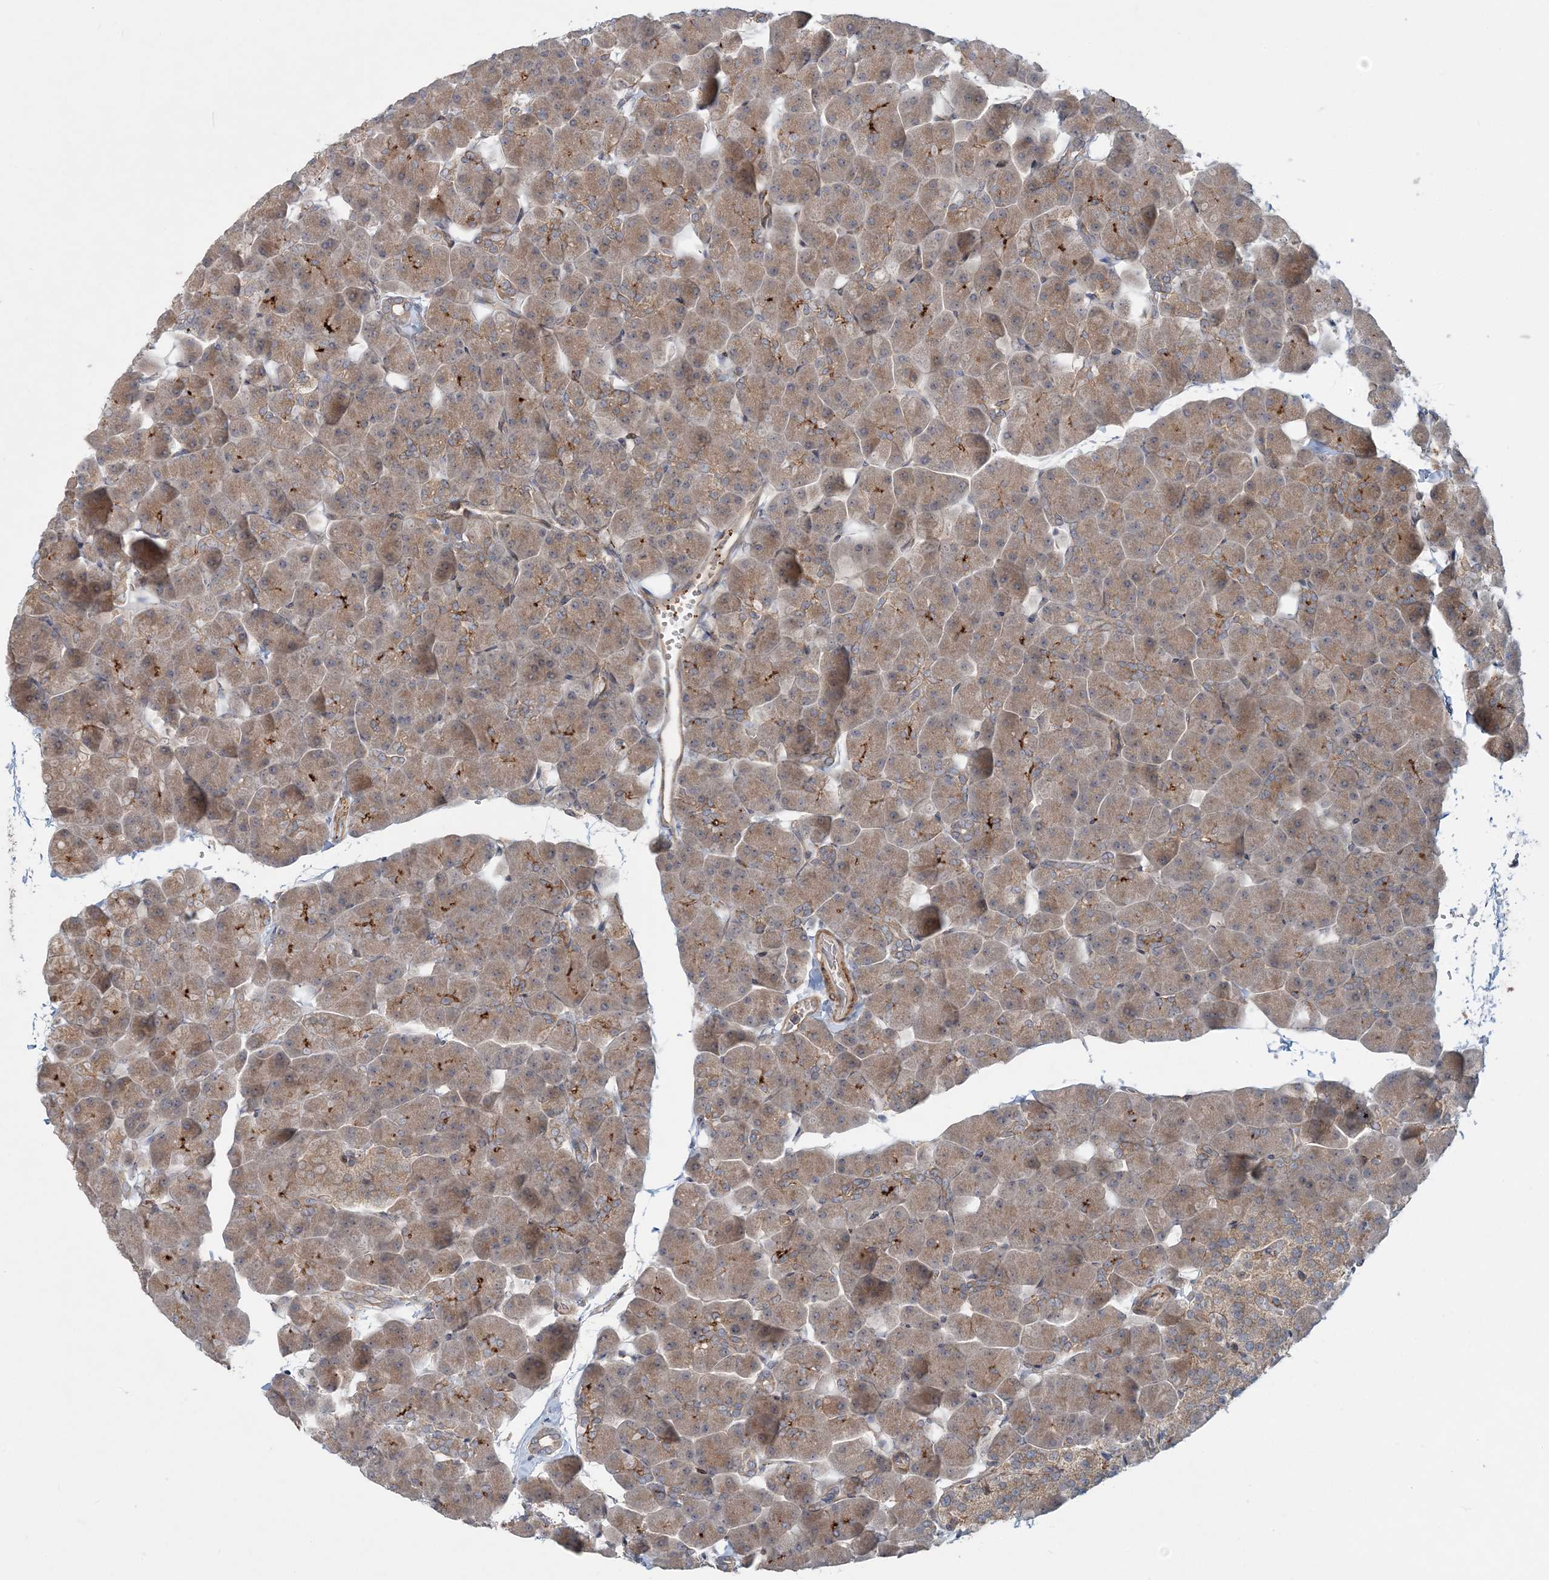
{"staining": {"intensity": "moderate", "quantity": ">75%", "location": "cytoplasmic/membranous"}, "tissue": "pancreas", "cell_type": "Exocrine glandular cells", "image_type": "normal", "snomed": [{"axis": "morphology", "description": "Normal tissue, NOS"}, {"axis": "topography", "description": "Pancreas"}], "caption": "Brown immunohistochemical staining in unremarkable pancreas shows moderate cytoplasmic/membranous positivity in about >75% of exocrine glandular cells.", "gene": "GEMIN5", "patient": {"sex": "male", "age": 35}}